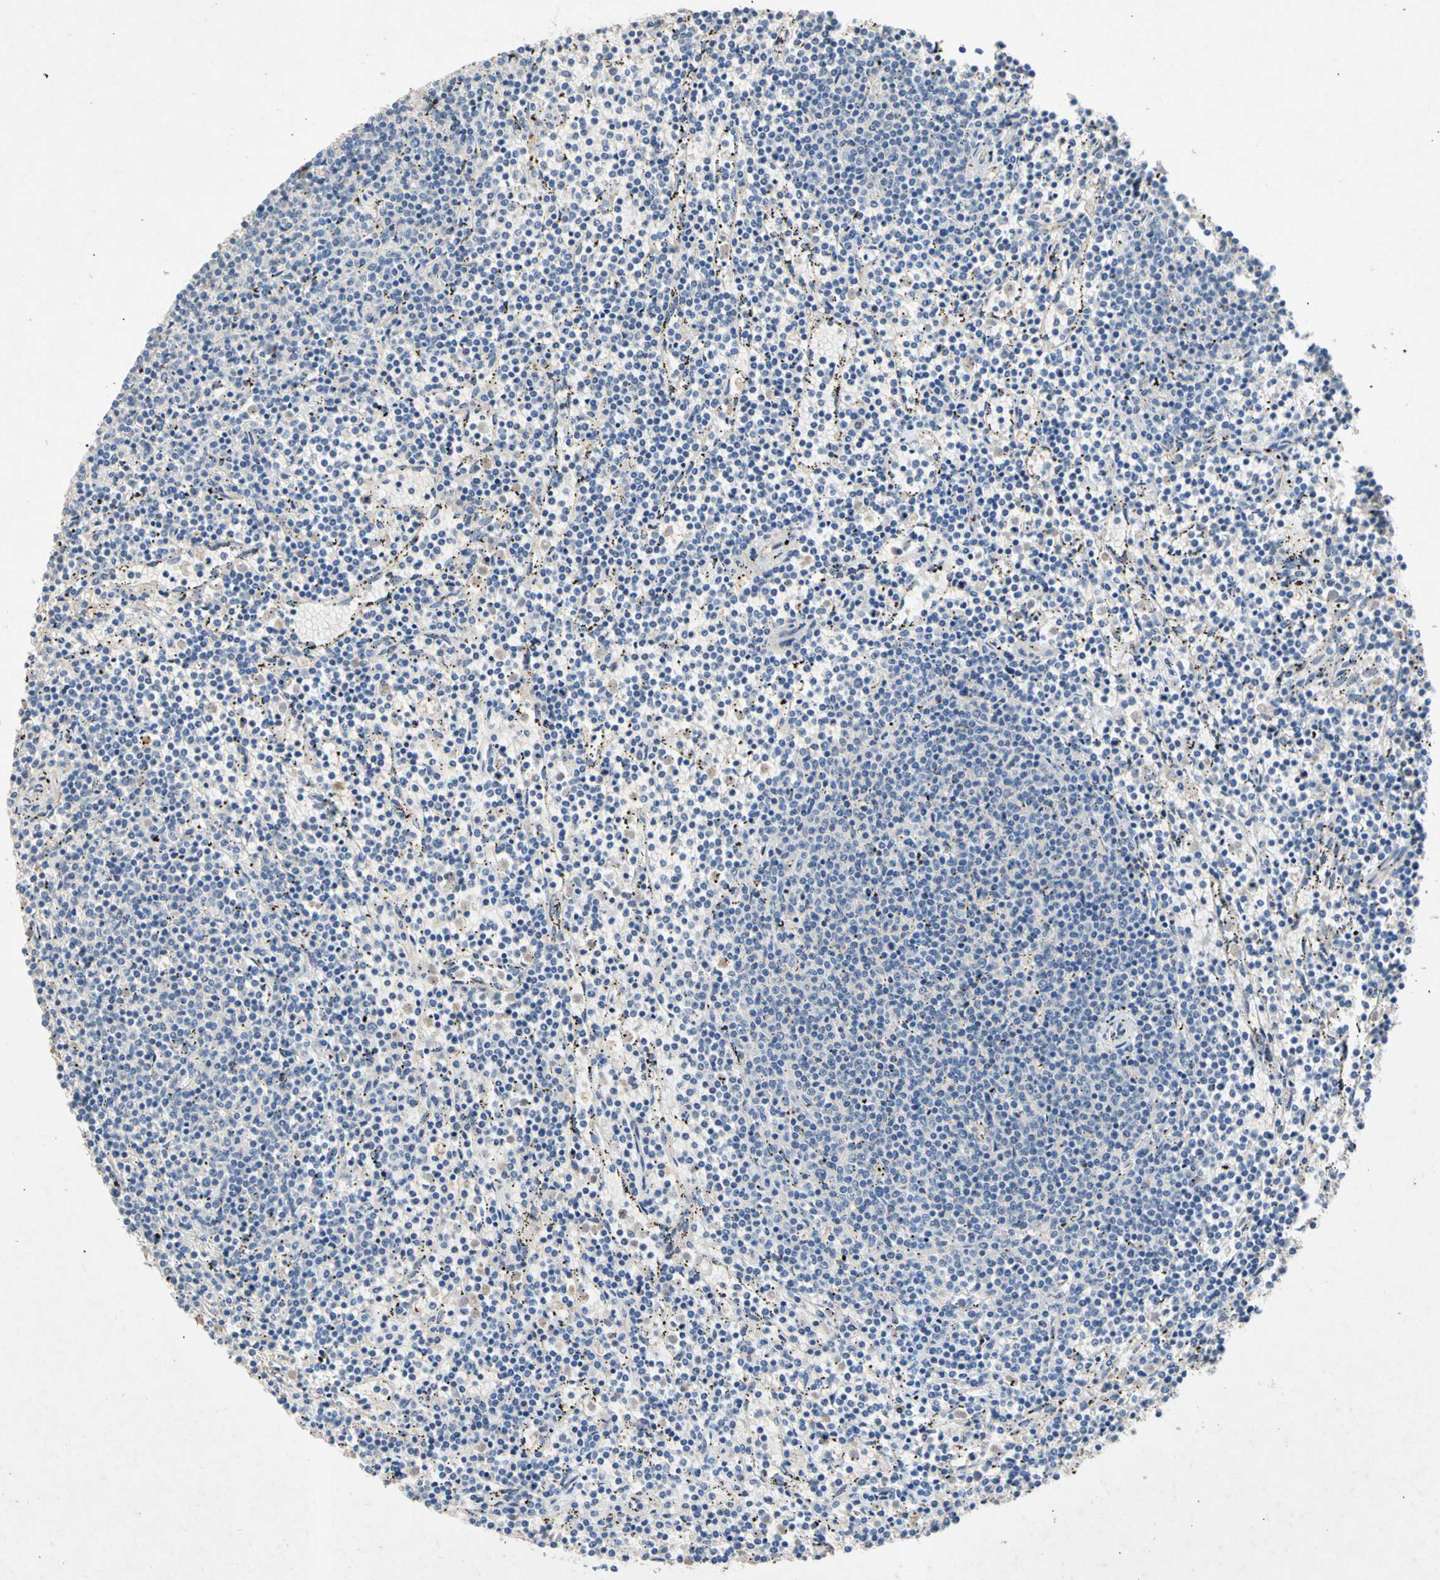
{"staining": {"intensity": "negative", "quantity": "none", "location": "none"}, "tissue": "lymphoma", "cell_type": "Tumor cells", "image_type": "cancer", "snomed": [{"axis": "morphology", "description": "Malignant lymphoma, non-Hodgkin's type, Low grade"}, {"axis": "topography", "description": "Spleen"}], "caption": "Tumor cells are negative for protein expression in human lymphoma. (Brightfield microscopy of DAB immunohistochemistry (IHC) at high magnification).", "gene": "GASK1B", "patient": {"sex": "female", "age": 50}}